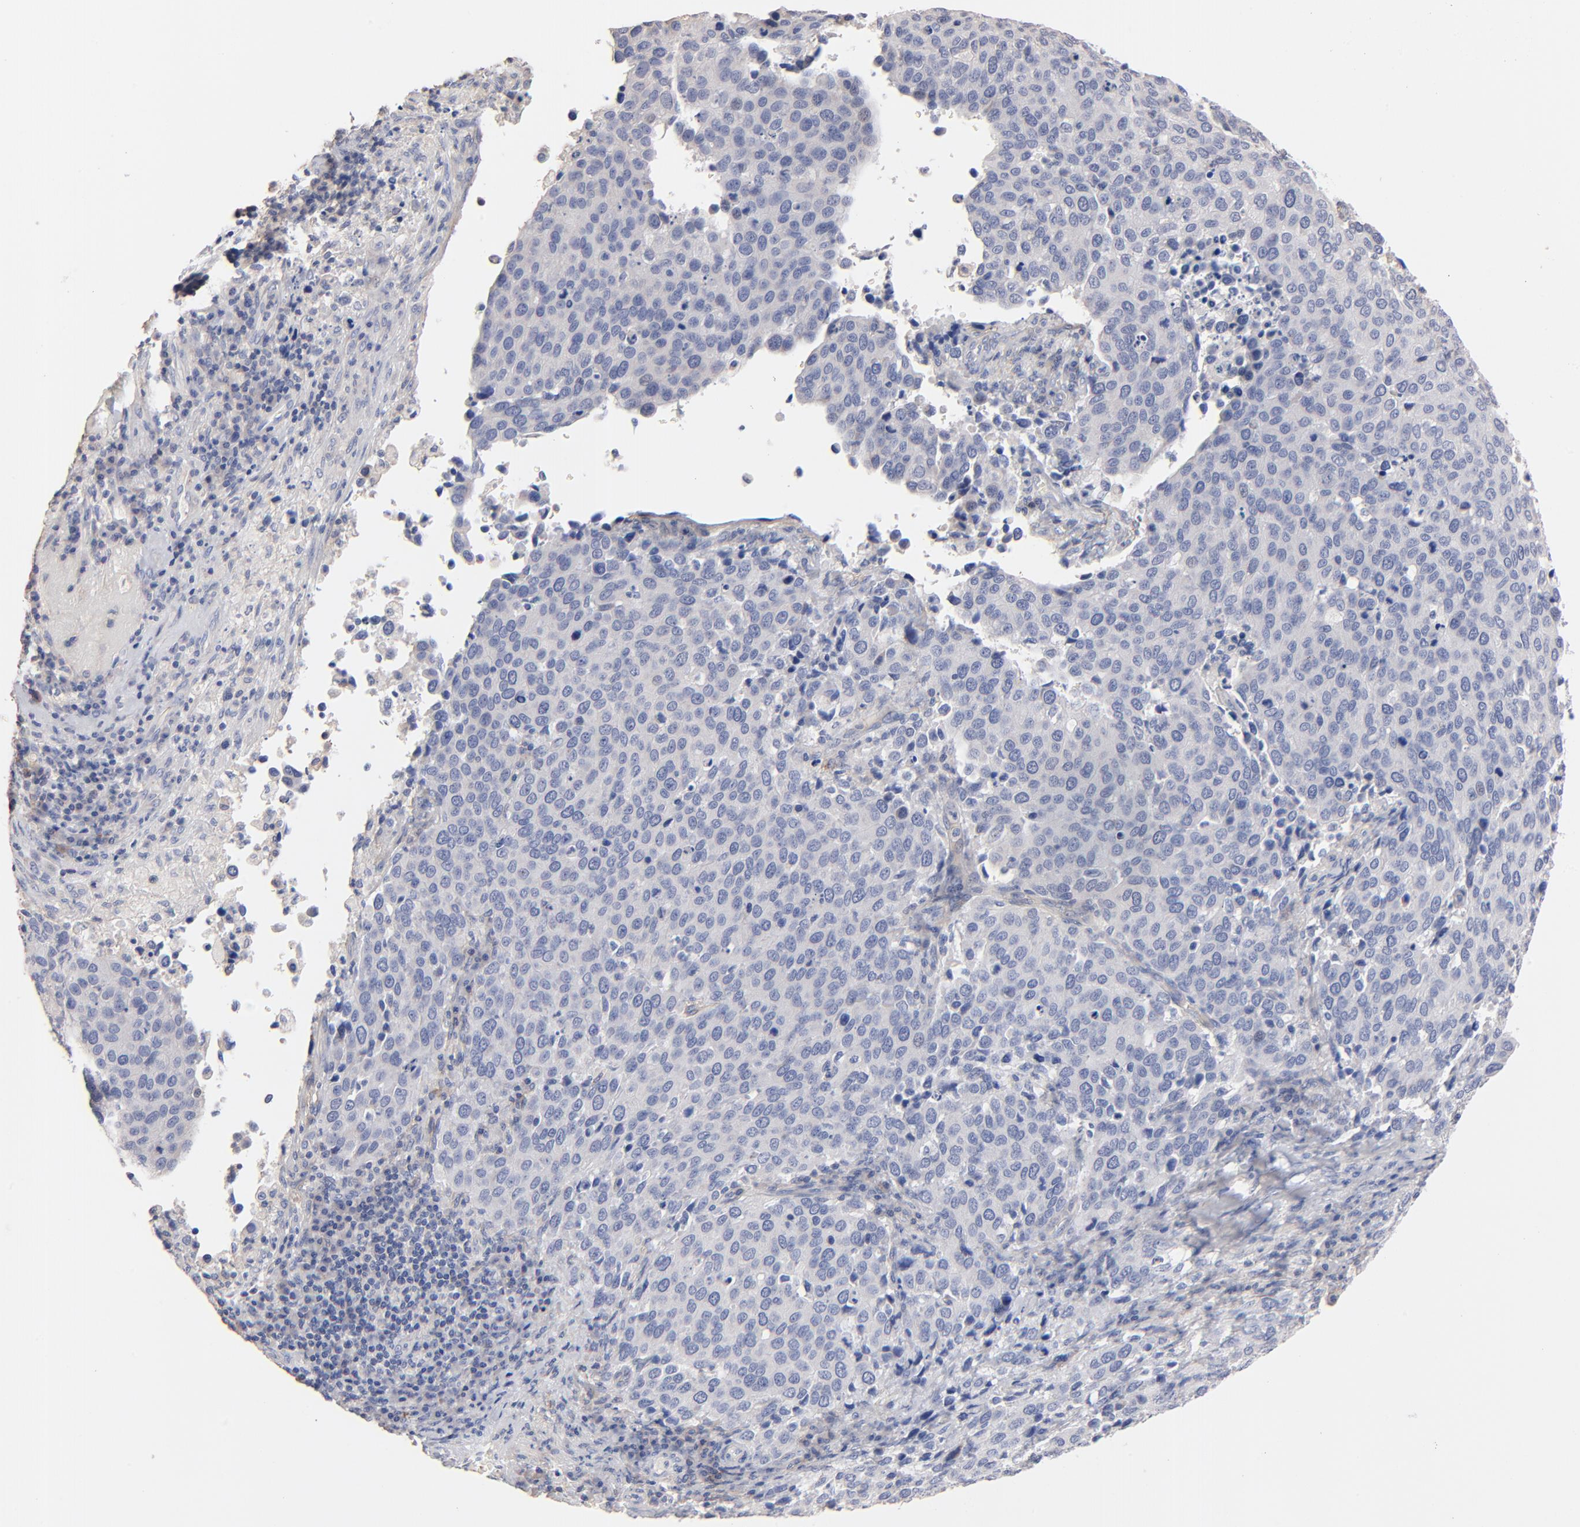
{"staining": {"intensity": "negative", "quantity": "none", "location": "none"}, "tissue": "cervical cancer", "cell_type": "Tumor cells", "image_type": "cancer", "snomed": [{"axis": "morphology", "description": "Squamous cell carcinoma, NOS"}, {"axis": "topography", "description": "Cervix"}], "caption": "High power microscopy histopathology image of an IHC histopathology image of squamous cell carcinoma (cervical), revealing no significant positivity in tumor cells.", "gene": "ITGA8", "patient": {"sex": "female", "age": 54}}